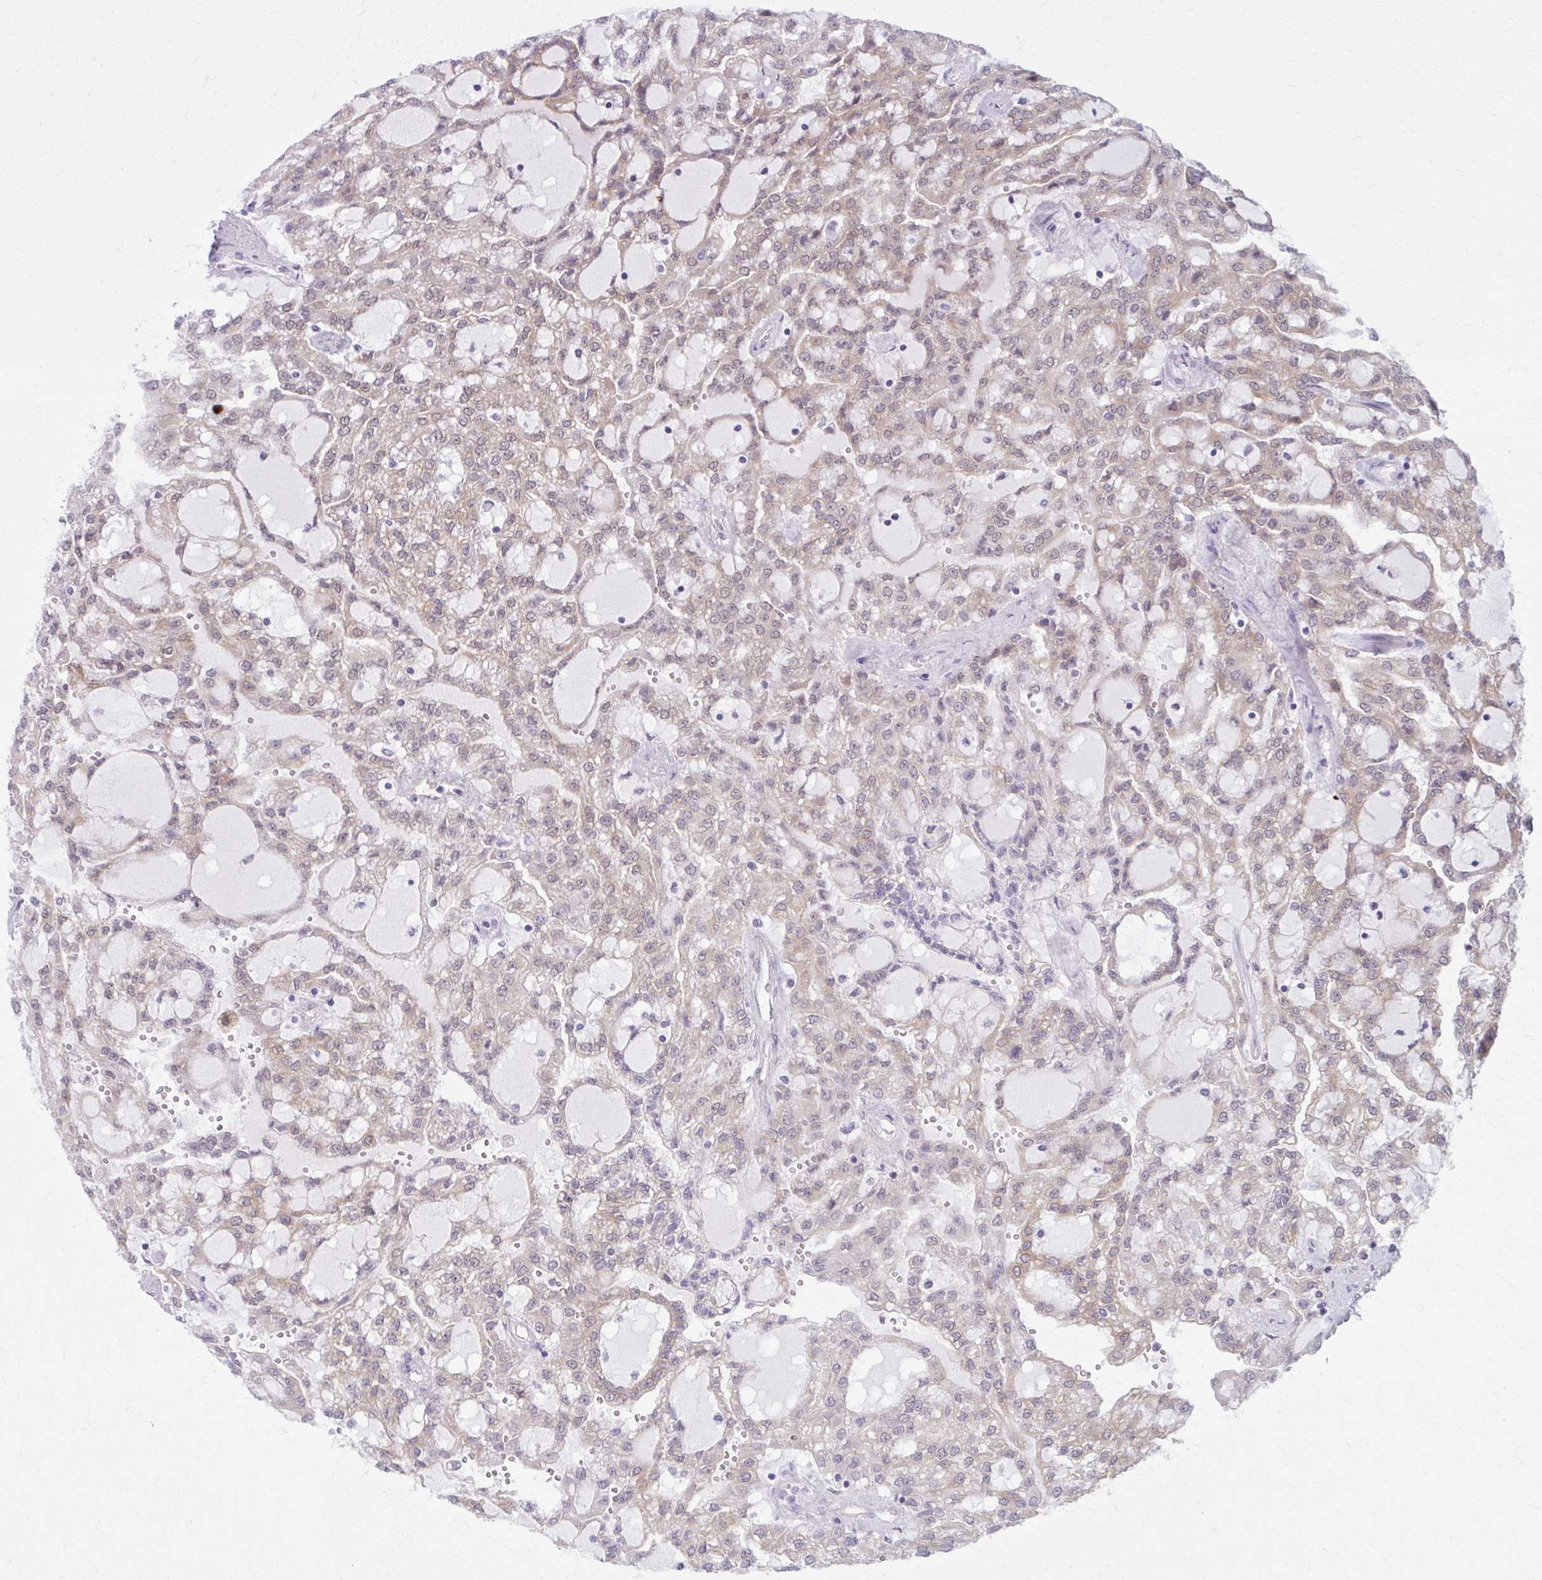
{"staining": {"intensity": "weak", "quantity": ">75%", "location": "cytoplasmic/membranous"}, "tissue": "renal cancer", "cell_type": "Tumor cells", "image_type": "cancer", "snomed": [{"axis": "morphology", "description": "Adenocarcinoma, NOS"}, {"axis": "topography", "description": "Kidney"}], "caption": "Human renal cancer stained for a protein (brown) reveals weak cytoplasmic/membranous positive expression in approximately >75% of tumor cells.", "gene": "NUMBL", "patient": {"sex": "male", "age": 63}}